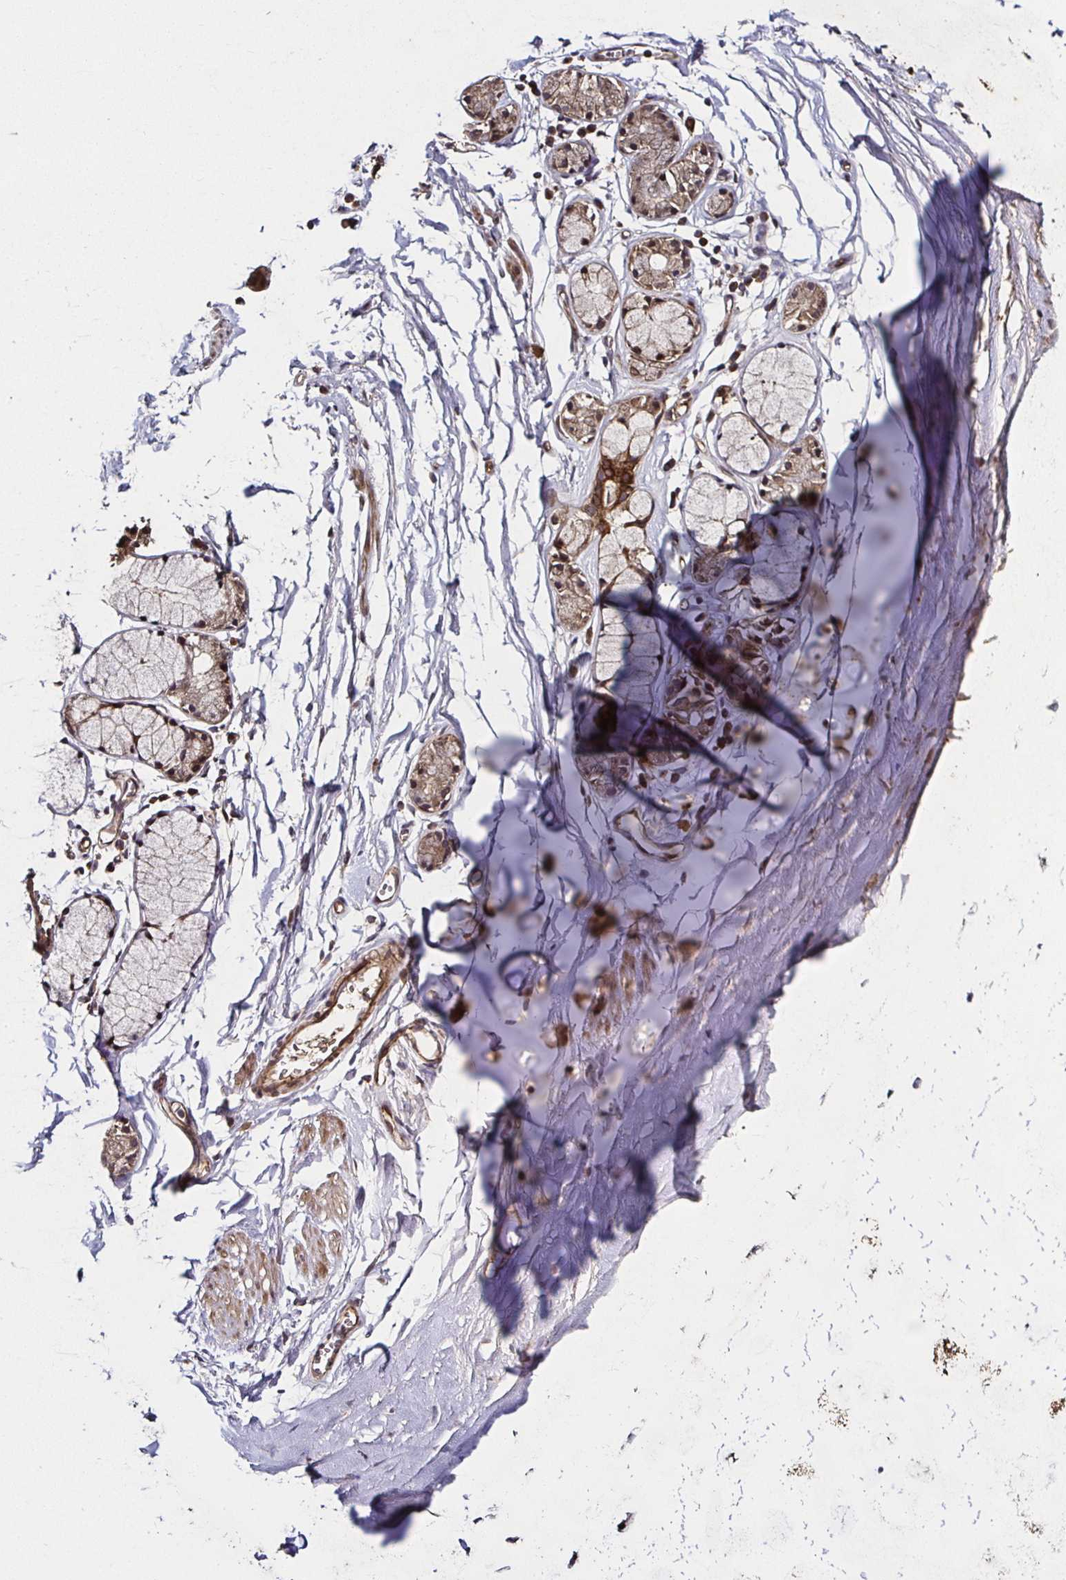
{"staining": {"intensity": "weak", "quantity": "25%-75%", "location": "cytoplasmic/membranous"}, "tissue": "adipose tissue", "cell_type": "Adipocytes", "image_type": "normal", "snomed": [{"axis": "morphology", "description": "Normal tissue, NOS"}, {"axis": "topography", "description": "Cartilage tissue"}, {"axis": "topography", "description": "Bronchus"}, {"axis": "topography", "description": "Peripheral nerve tissue"}], "caption": "The photomicrograph reveals staining of normal adipose tissue, revealing weak cytoplasmic/membranous protein expression (brown color) within adipocytes.", "gene": "SMYD3", "patient": {"sex": "female", "age": 59}}